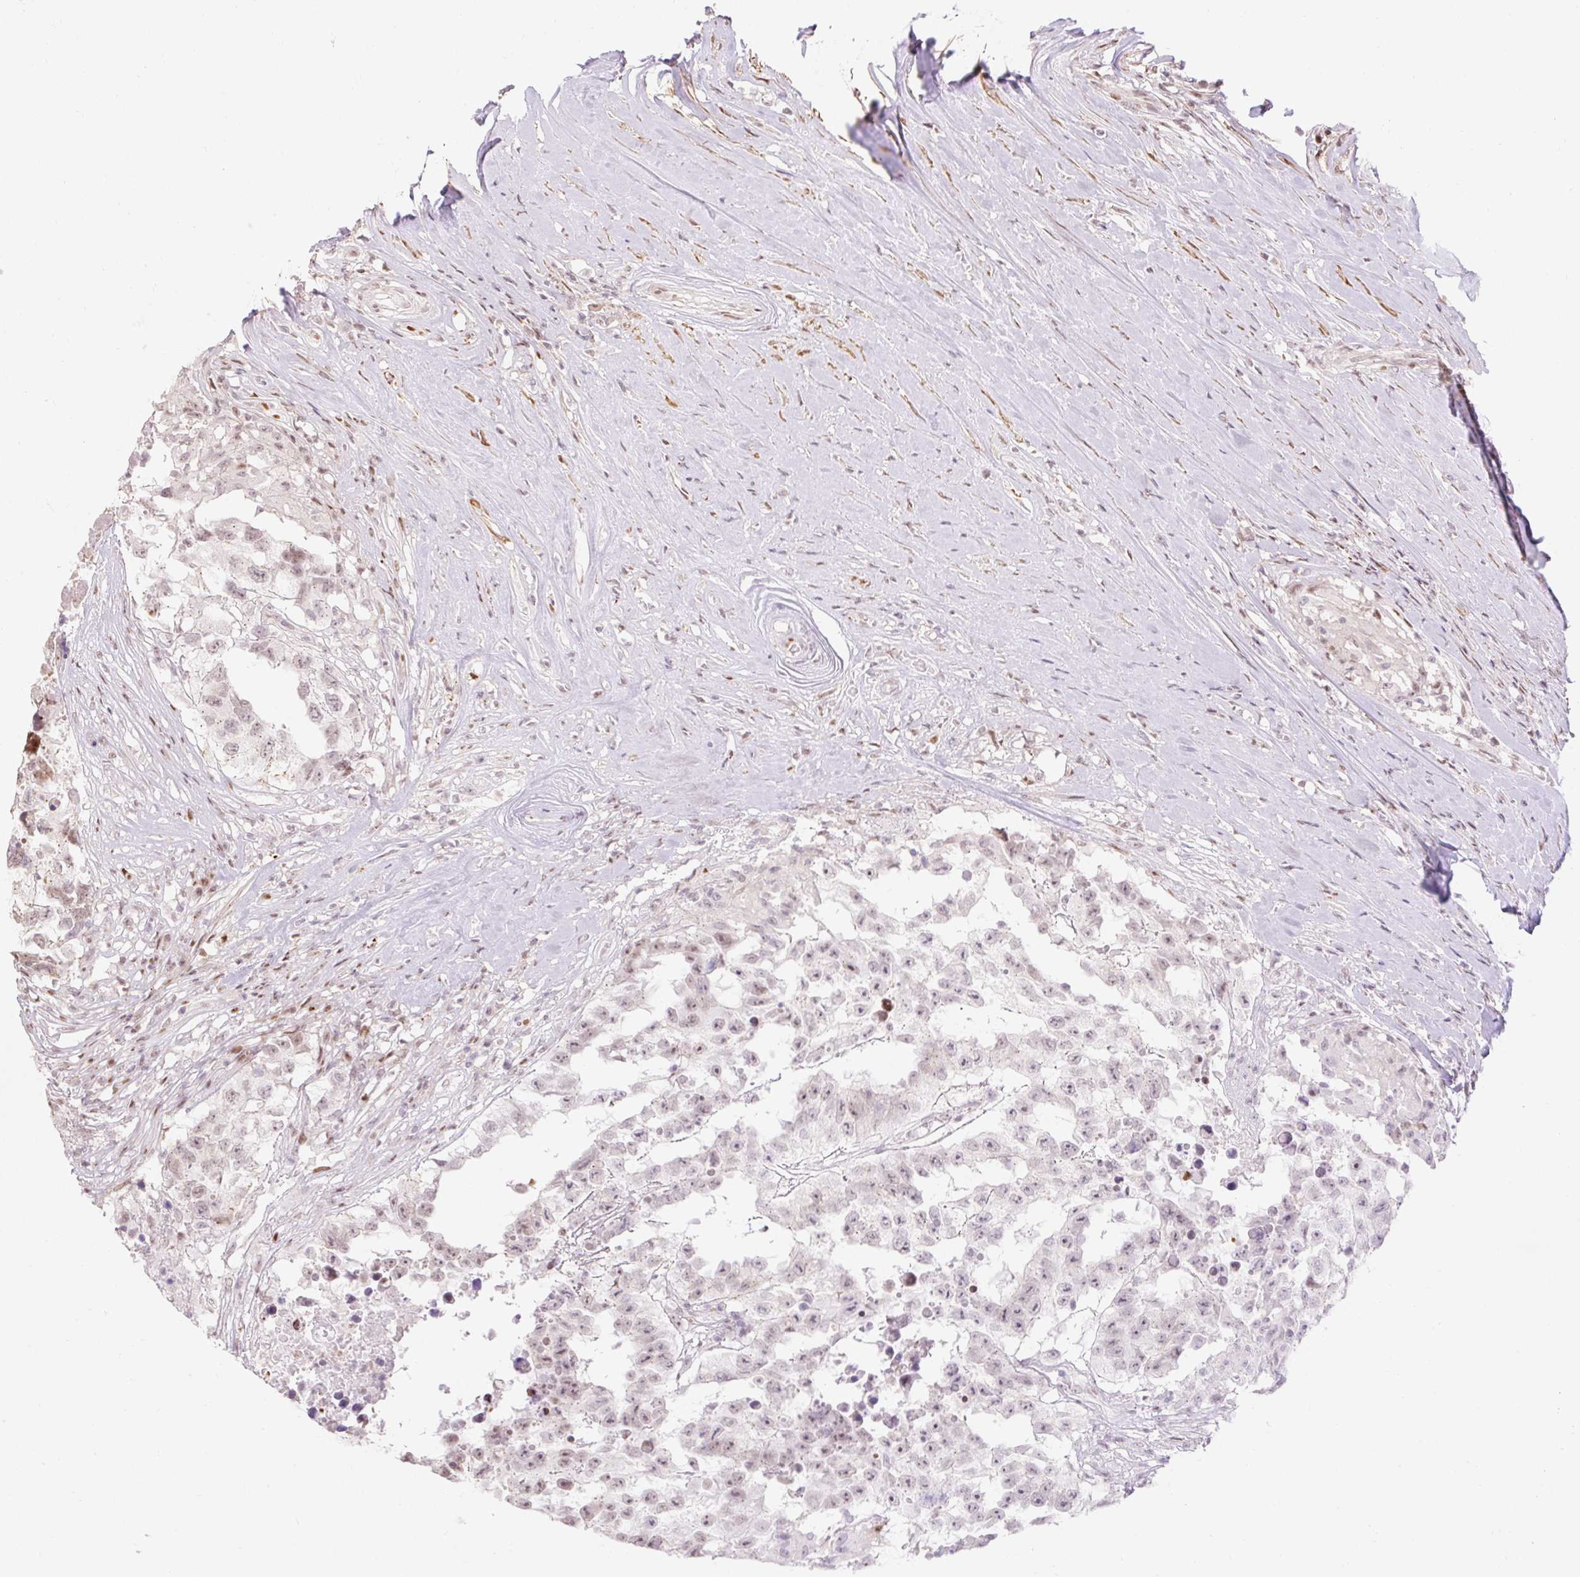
{"staining": {"intensity": "weak", "quantity": "25%-75%", "location": "nuclear"}, "tissue": "testis cancer", "cell_type": "Tumor cells", "image_type": "cancer", "snomed": [{"axis": "morphology", "description": "Carcinoma, Embryonal, NOS"}, {"axis": "topography", "description": "Testis"}], "caption": "An immunohistochemistry photomicrograph of tumor tissue is shown. Protein staining in brown shows weak nuclear positivity in testis cancer (embryonal carcinoma) within tumor cells.", "gene": "RIPPLY3", "patient": {"sex": "male", "age": 83}}